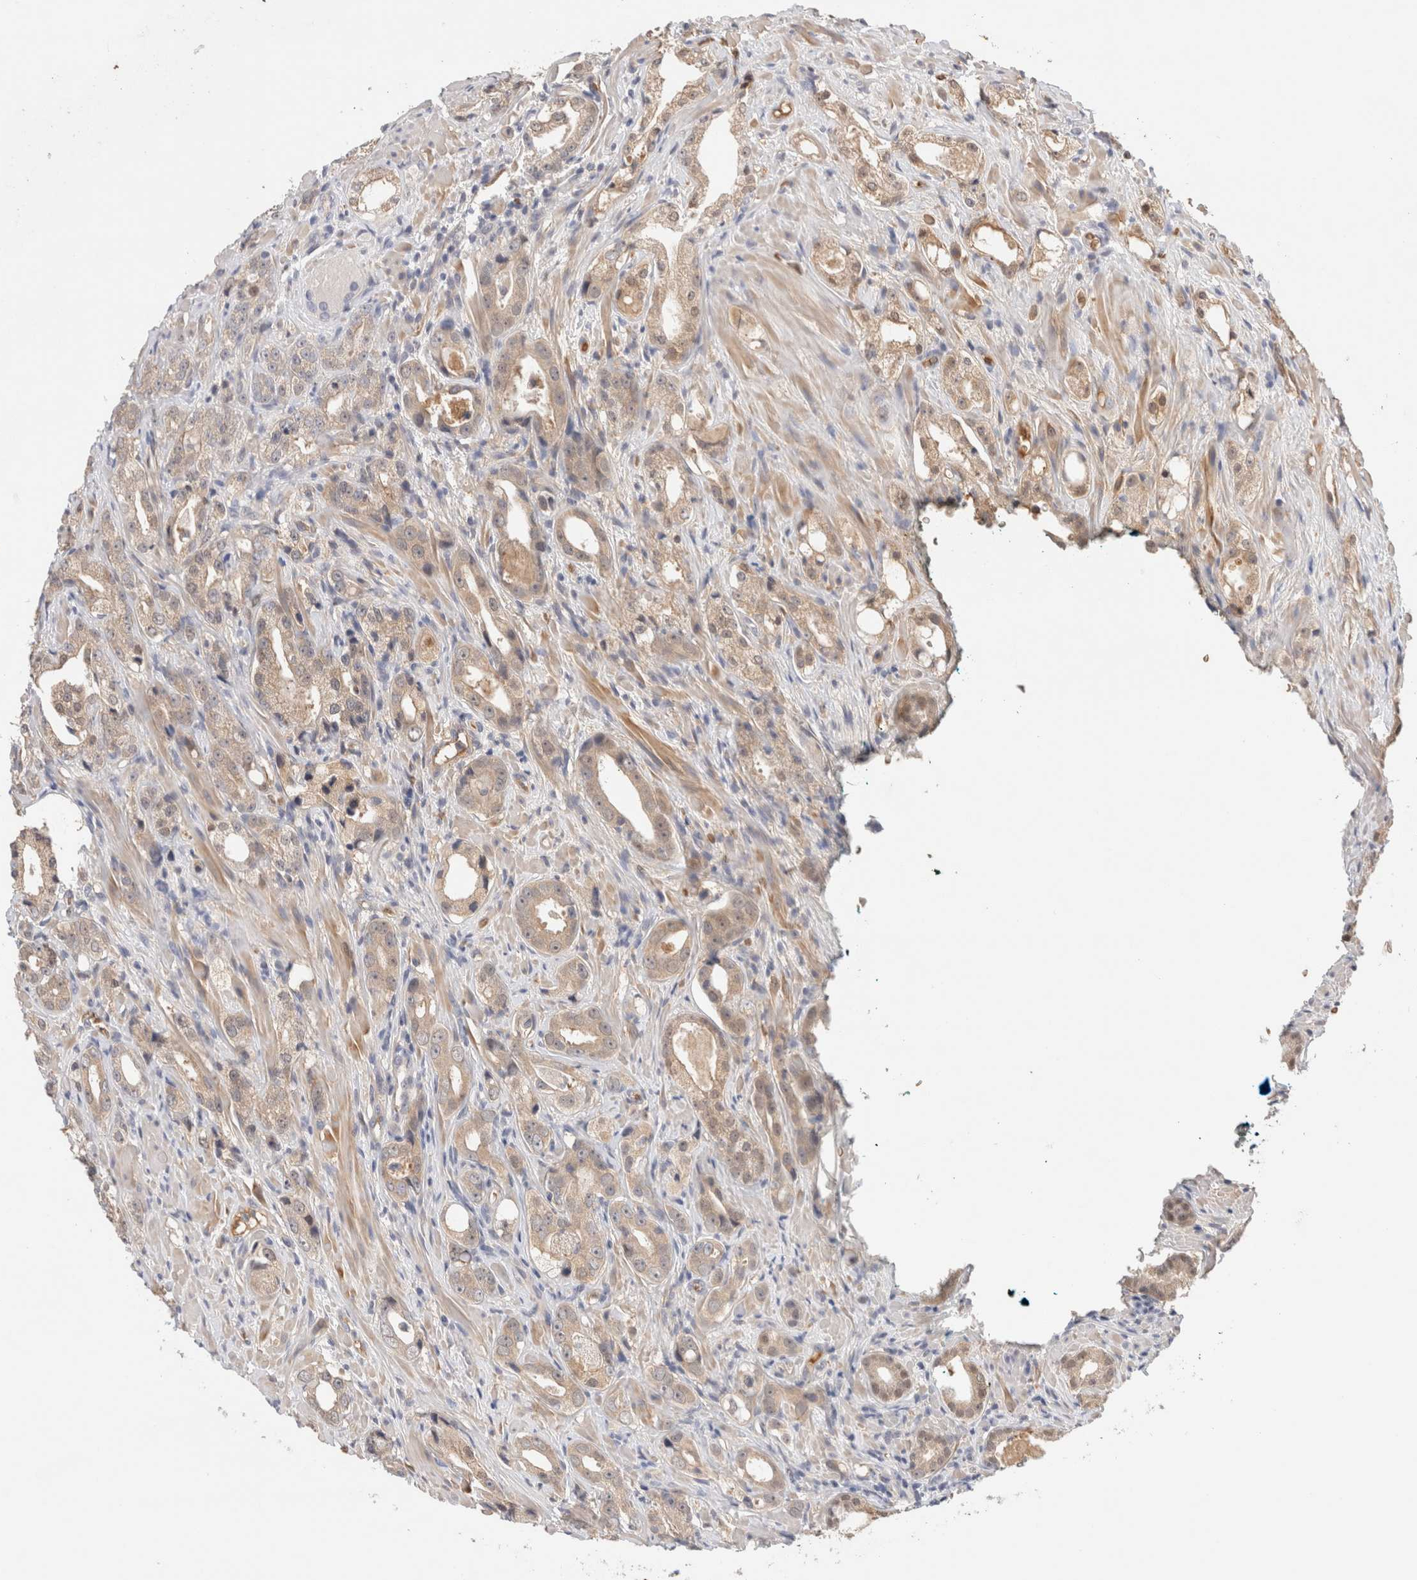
{"staining": {"intensity": "weak", "quantity": ">75%", "location": "cytoplasmic/membranous"}, "tissue": "prostate cancer", "cell_type": "Tumor cells", "image_type": "cancer", "snomed": [{"axis": "morphology", "description": "Adenocarcinoma, High grade"}, {"axis": "topography", "description": "Prostate"}], "caption": "Approximately >75% of tumor cells in prostate cancer display weak cytoplasmic/membranous protein expression as visualized by brown immunohistochemical staining.", "gene": "MST1", "patient": {"sex": "male", "age": 63}}